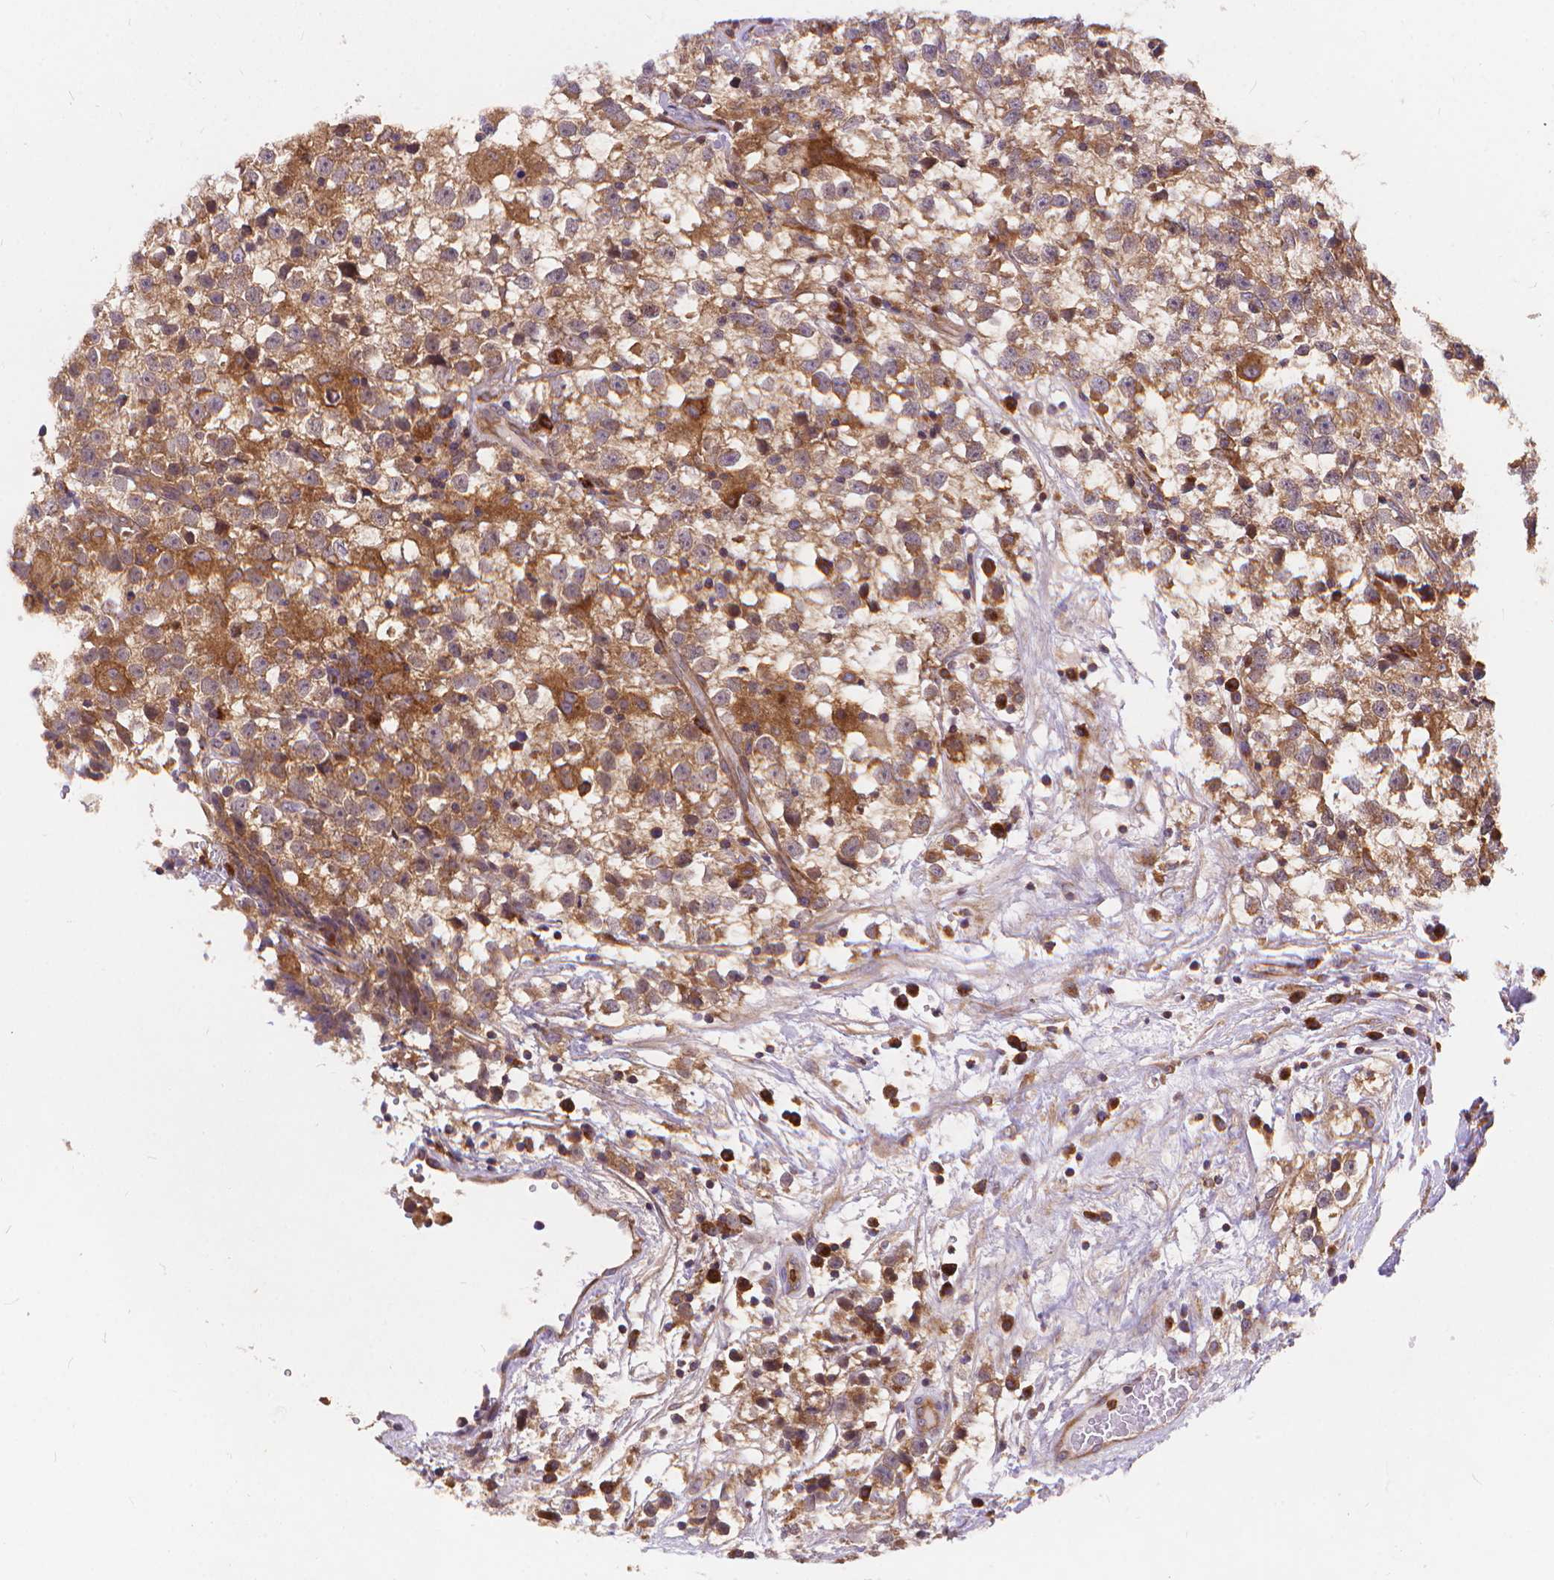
{"staining": {"intensity": "moderate", "quantity": ">75%", "location": "cytoplasmic/membranous"}, "tissue": "testis cancer", "cell_type": "Tumor cells", "image_type": "cancer", "snomed": [{"axis": "morphology", "description": "Seminoma, NOS"}, {"axis": "topography", "description": "Testis"}], "caption": "Testis cancer tissue shows moderate cytoplasmic/membranous expression in approximately >75% of tumor cells, visualized by immunohistochemistry.", "gene": "ARAP1", "patient": {"sex": "male", "age": 31}}